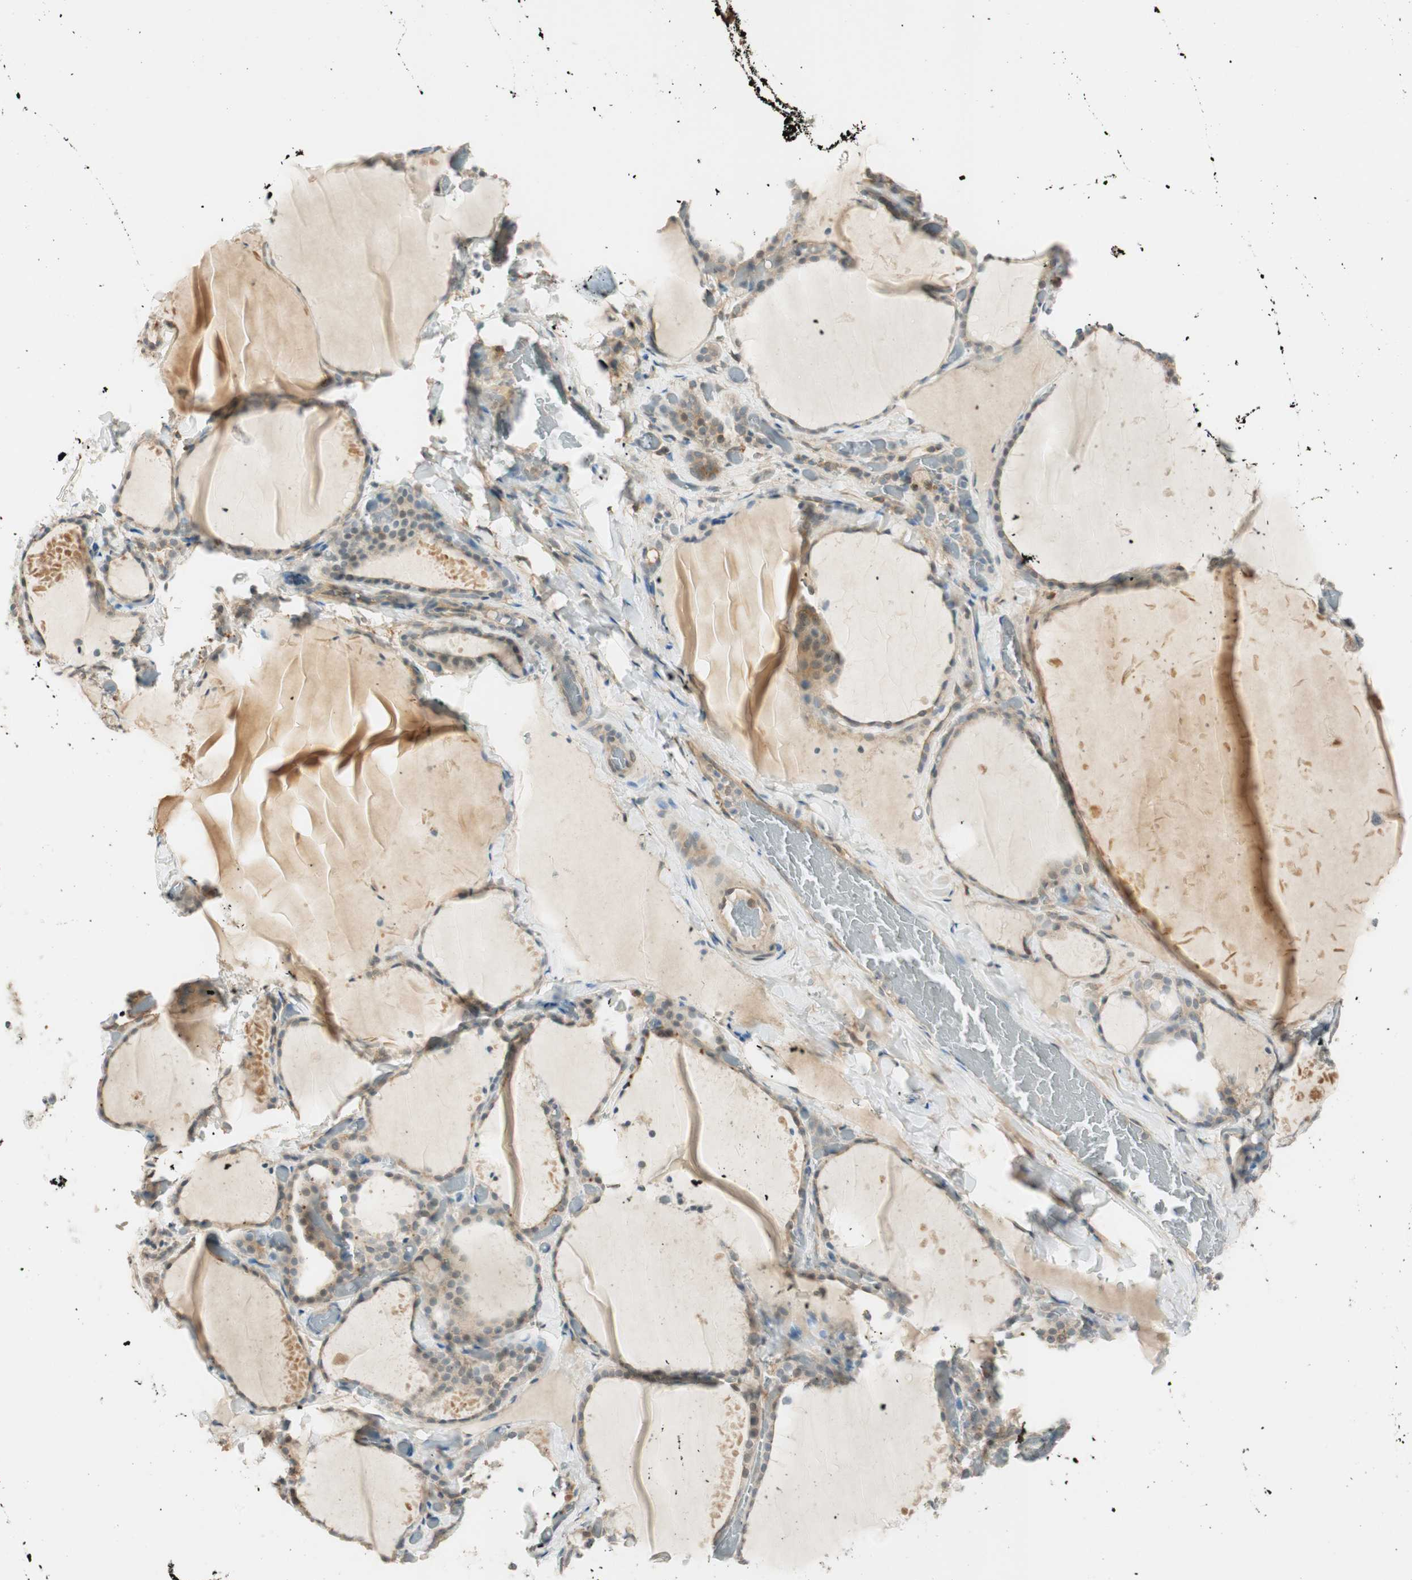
{"staining": {"intensity": "moderate", "quantity": ">75%", "location": "cytoplasmic/membranous"}, "tissue": "thyroid gland", "cell_type": "Glandular cells", "image_type": "normal", "snomed": [{"axis": "morphology", "description": "Normal tissue, NOS"}, {"axis": "topography", "description": "Thyroid gland"}], "caption": "A brown stain shows moderate cytoplasmic/membranous positivity of a protein in glandular cells of normal thyroid gland. The staining was performed using DAB (3,3'-diaminobenzidine) to visualize the protein expression in brown, while the nuclei were stained in blue with hematoxylin (Magnification: 20x).", "gene": "PSMD8", "patient": {"sex": "female", "age": 22}}